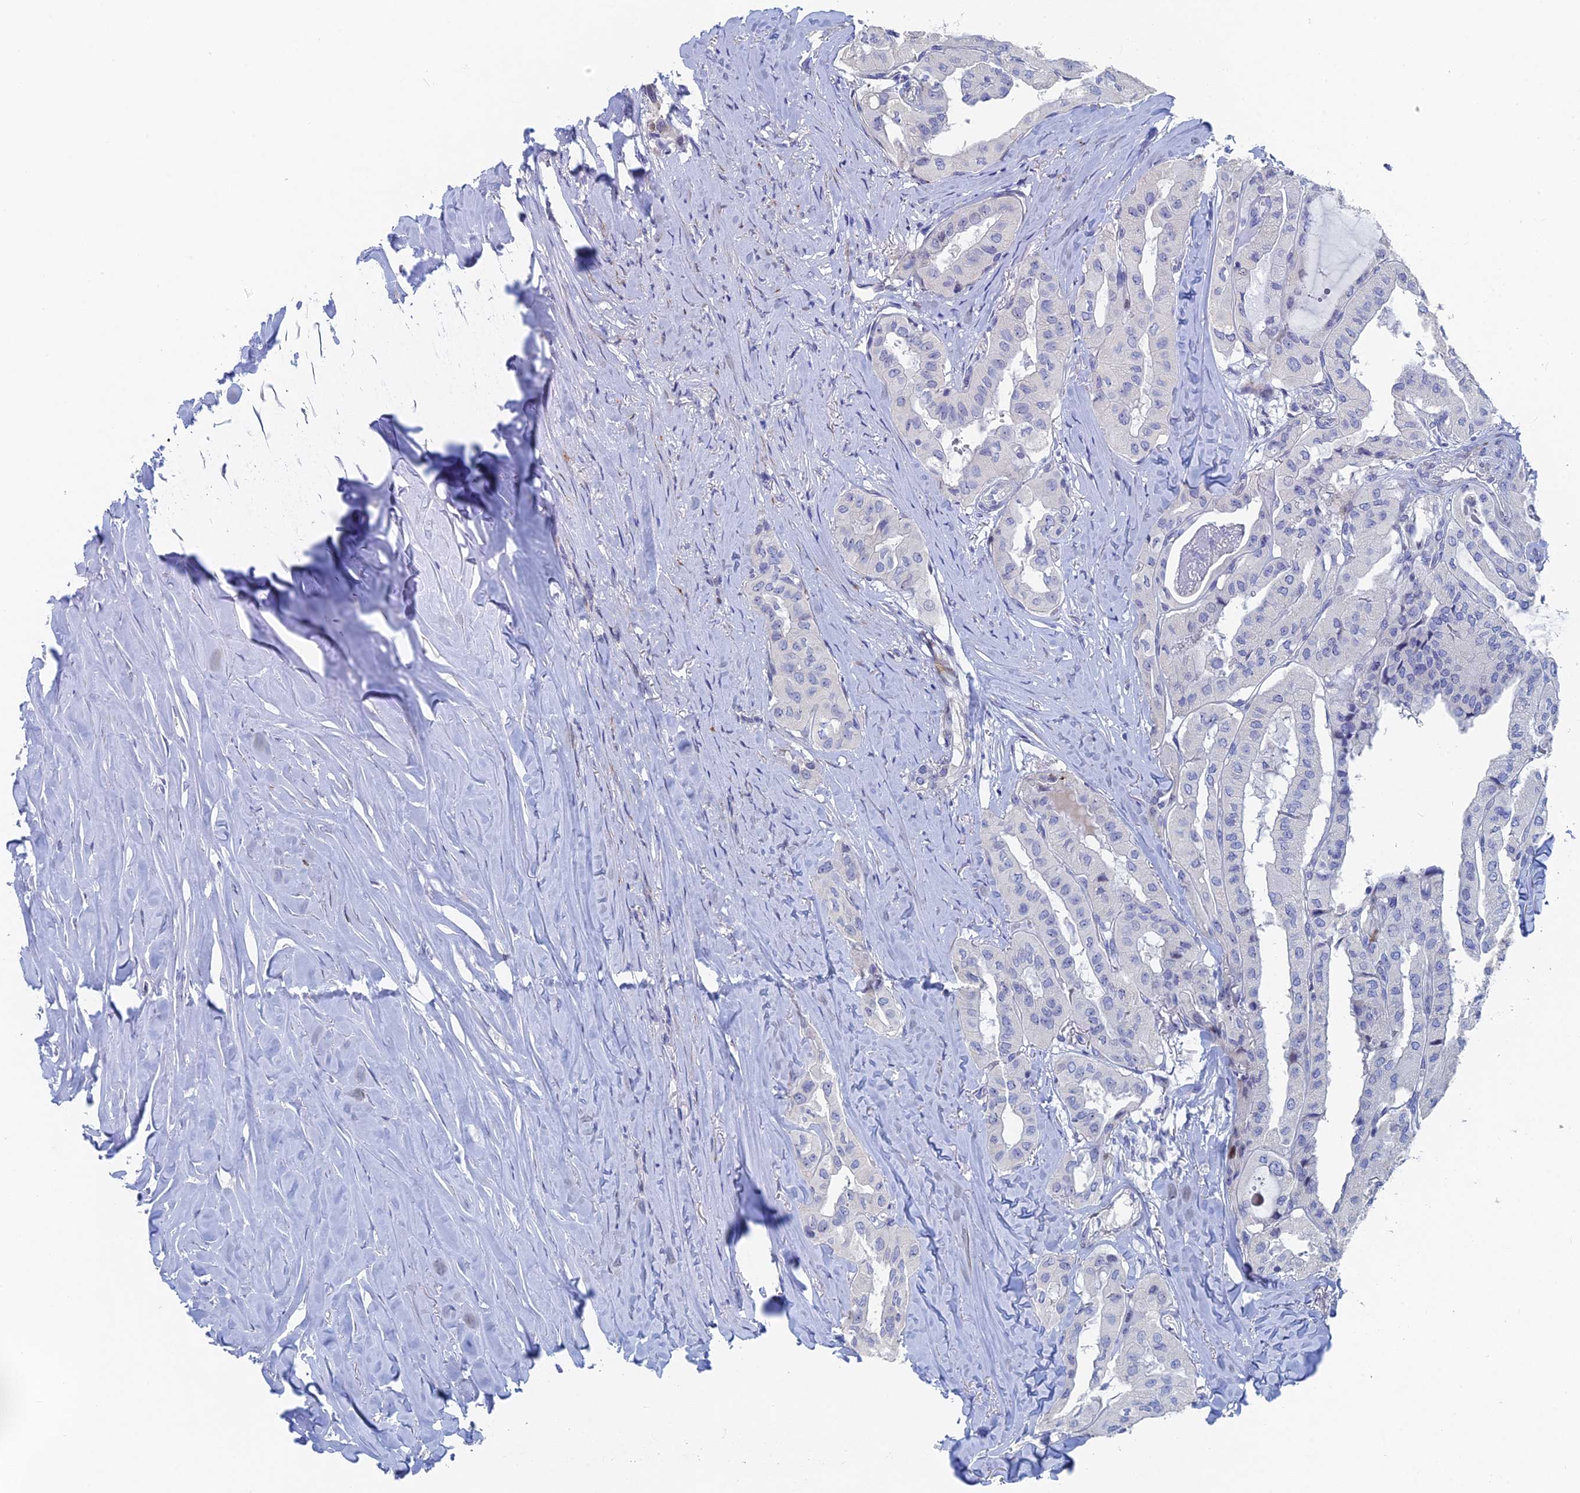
{"staining": {"intensity": "negative", "quantity": "none", "location": "none"}, "tissue": "thyroid cancer", "cell_type": "Tumor cells", "image_type": "cancer", "snomed": [{"axis": "morphology", "description": "Papillary adenocarcinoma, NOS"}, {"axis": "topography", "description": "Thyroid gland"}], "caption": "There is no significant staining in tumor cells of thyroid cancer.", "gene": "DRGX", "patient": {"sex": "female", "age": 59}}